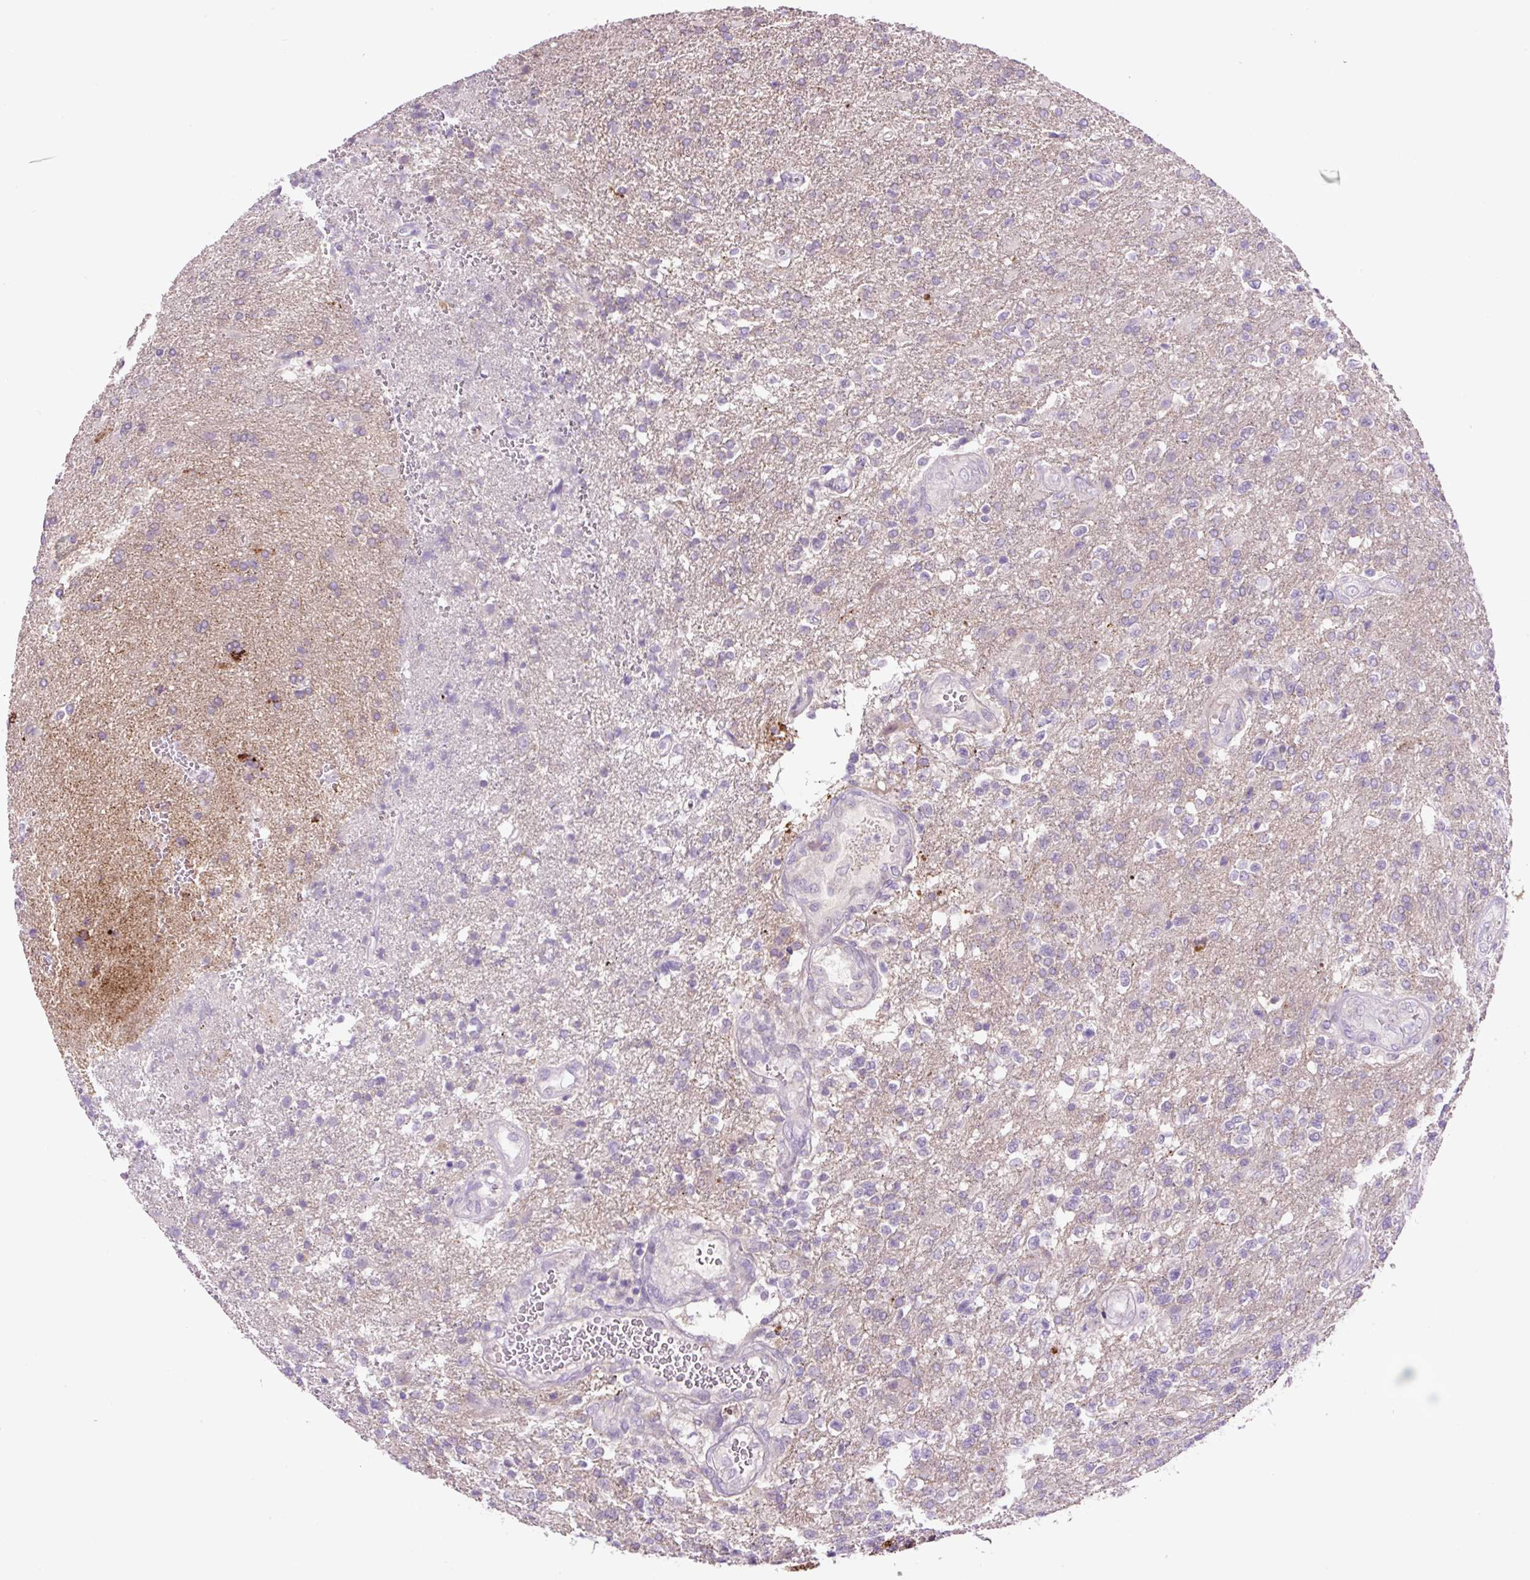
{"staining": {"intensity": "weak", "quantity": "<25%", "location": "cytoplasmic/membranous"}, "tissue": "glioma", "cell_type": "Tumor cells", "image_type": "cancer", "snomed": [{"axis": "morphology", "description": "Glioma, malignant, High grade"}, {"axis": "topography", "description": "Brain"}], "caption": "A photomicrograph of human glioma is negative for staining in tumor cells. Brightfield microscopy of IHC stained with DAB (3,3'-diaminobenzidine) (brown) and hematoxylin (blue), captured at high magnification.", "gene": "OGDHL", "patient": {"sex": "male", "age": 56}}